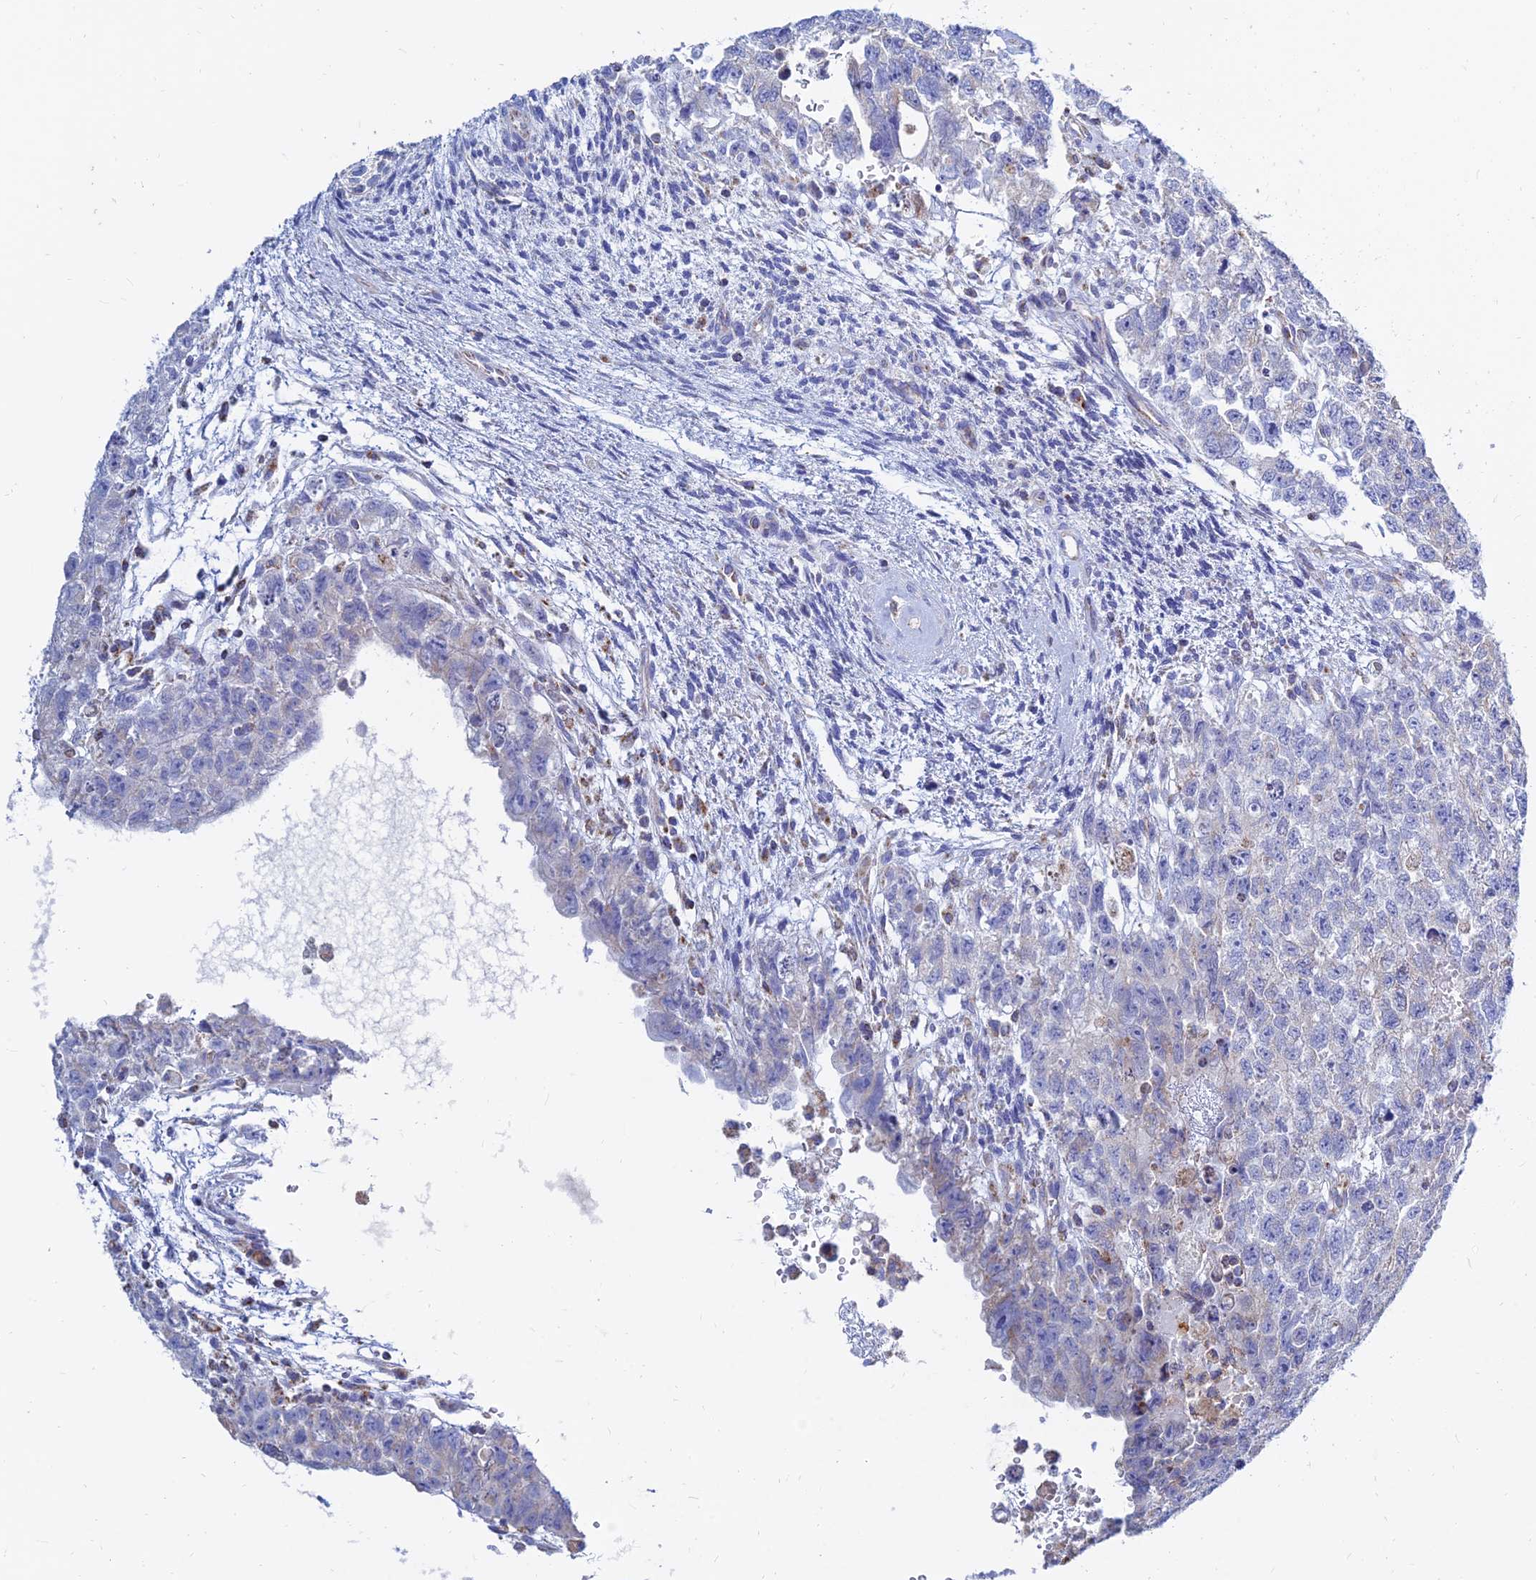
{"staining": {"intensity": "negative", "quantity": "none", "location": "none"}, "tissue": "testis cancer", "cell_type": "Tumor cells", "image_type": "cancer", "snomed": [{"axis": "morphology", "description": "Carcinoma, Embryonal, NOS"}, {"axis": "topography", "description": "Testis"}], "caption": "IHC image of human testis cancer stained for a protein (brown), which exhibits no positivity in tumor cells.", "gene": "MGST1", "patient": {"sex": "male", "age": 26}}